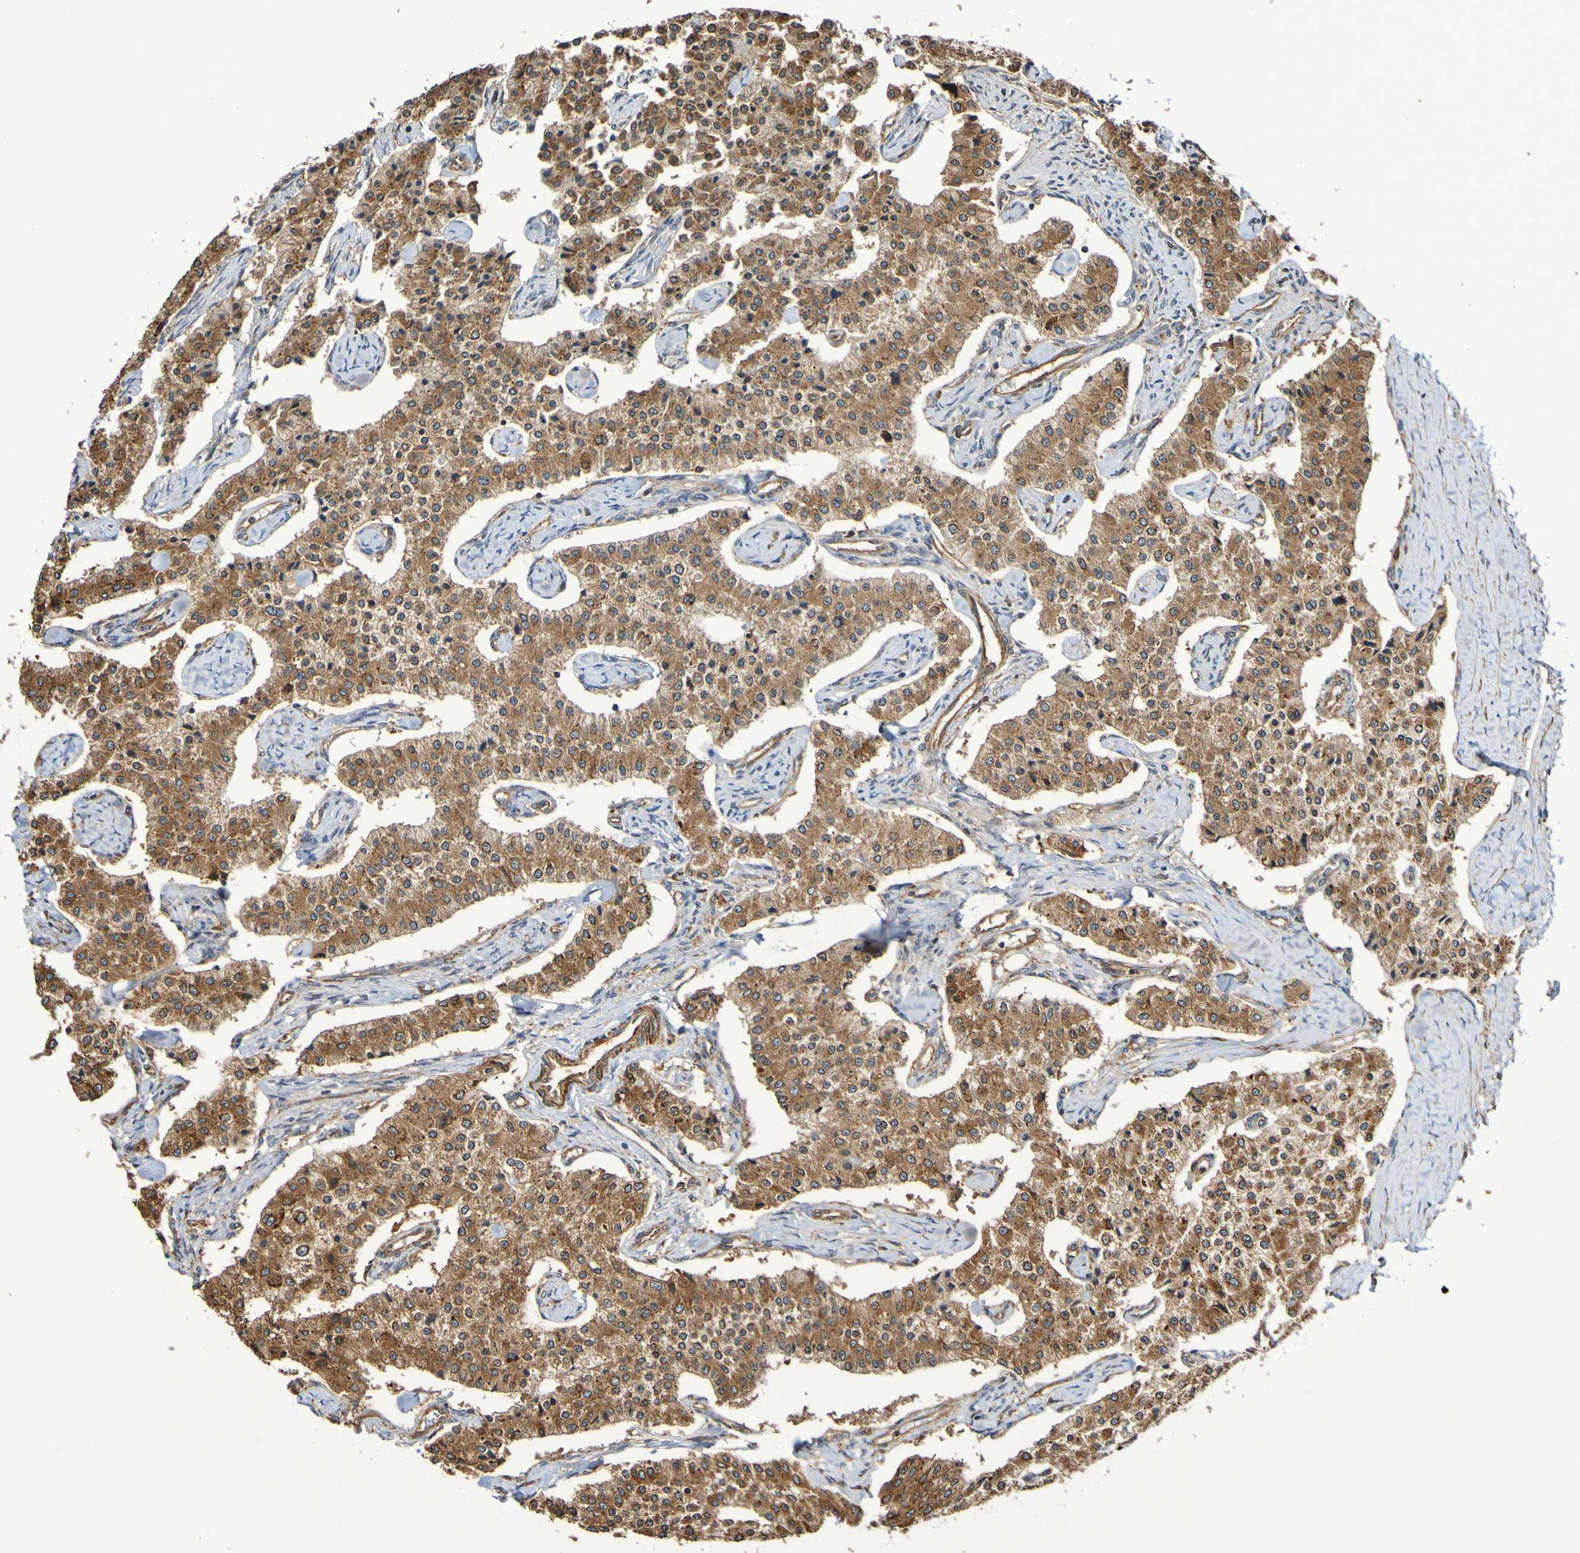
{"staining": {"intensity": "strong", "quantity": ">75%", "location": "cytoplasmic/membranous"}, "tissue": "carcinoid", "cell_type": "Tumor cells", "image_type": "cancer", "snomed": [{"axis": "morphology", "description": "Carcinoid, malignant, NOS"}, {"axis": "topography", "description": "Colon"}], "caption": "Protein expression analysis of carcinoid displays strong cytoplasmic/membranous expression in about >75% of tumor cells.", "gene": "RAB11A", "patient": {"sex": "female", "age": 52}}